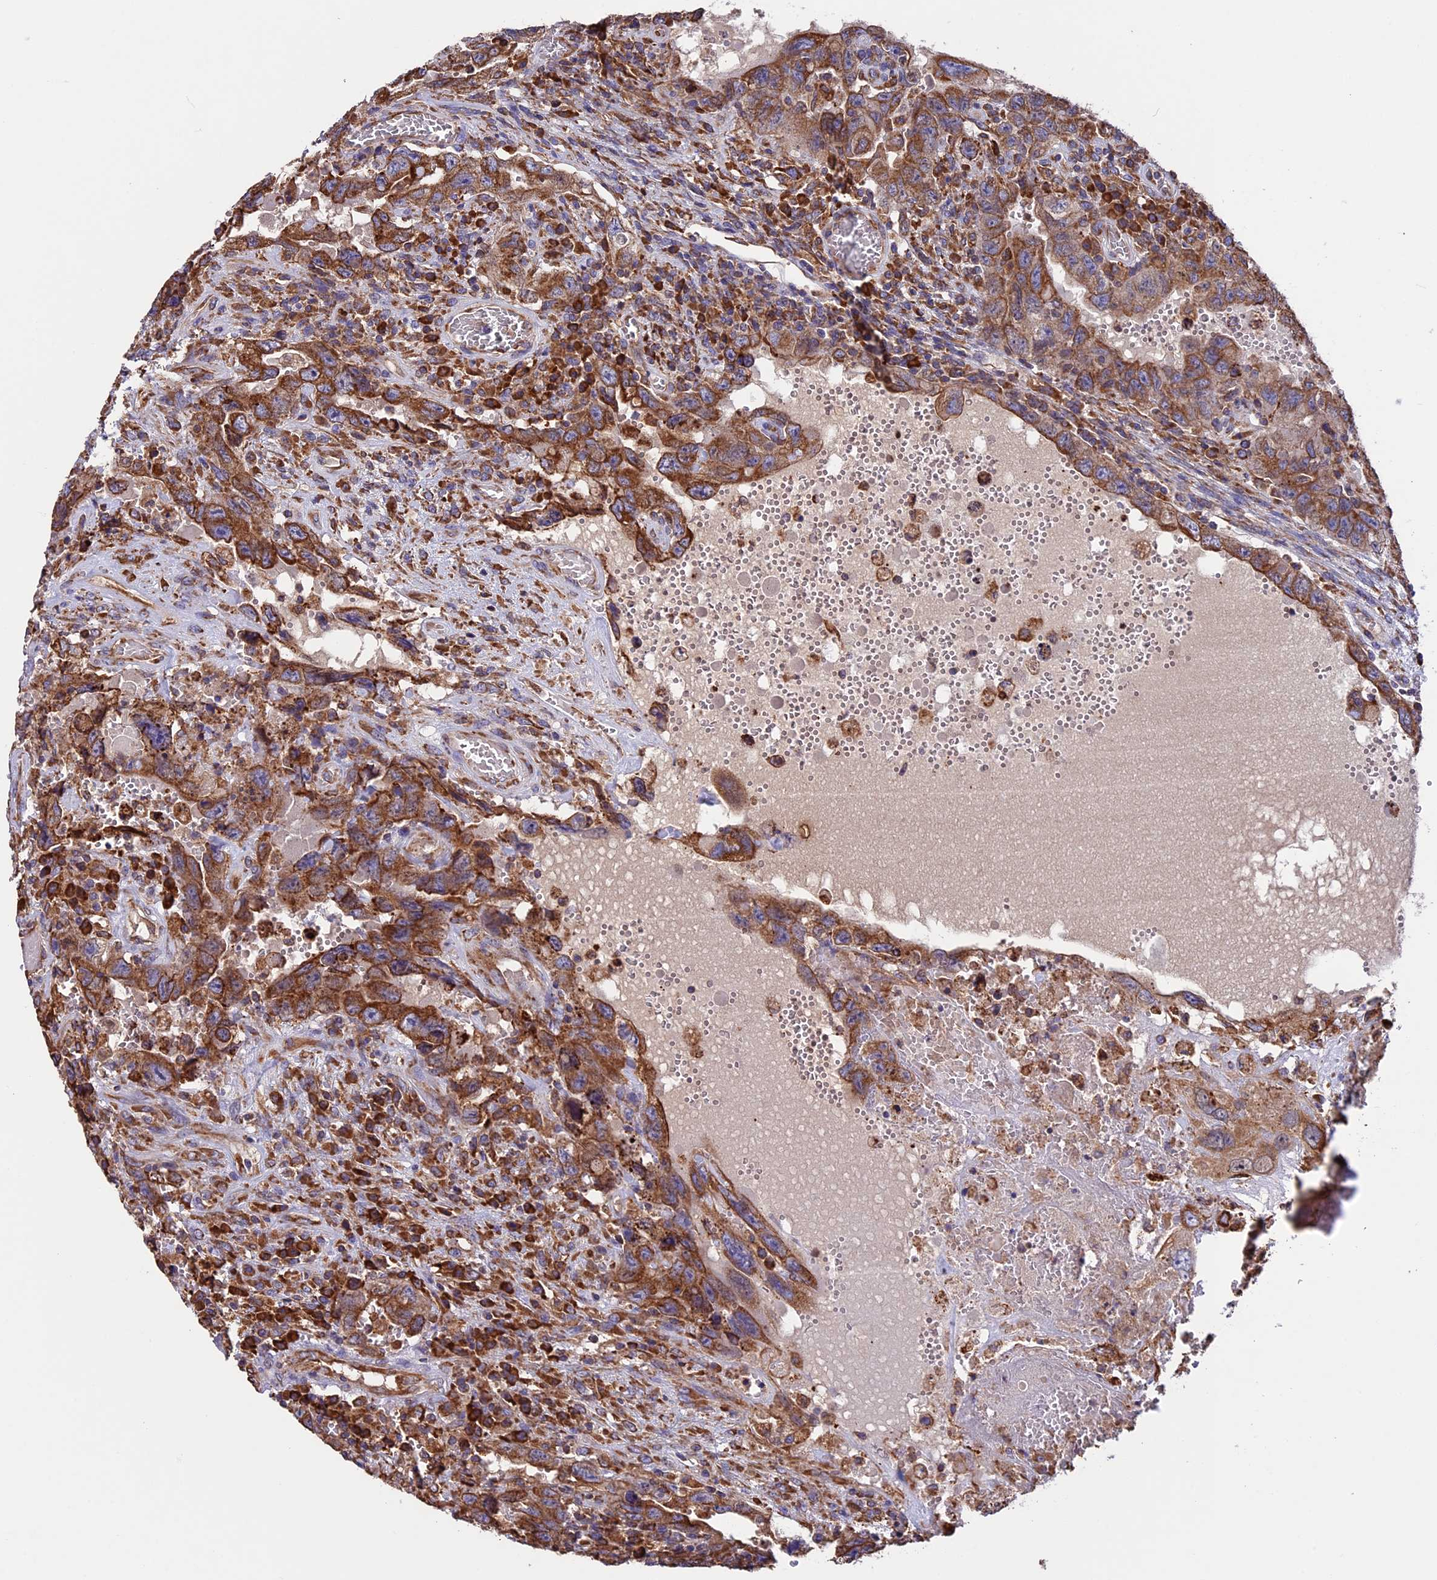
{"staining": {"intensity": "strong", "quantity": ">75%", "location": "cytoplasmic/membranous"}, "tissue": "testis cancer", "cell_type": "Tumor cells", "image_type": "cancer", "snomed": [{"axis": "morphology", "description": "Carcinoma, Embryonal, NOS"}, {"axis": "topography", "description": "Testis"}], "caption": "Approximately >75% of tumor cells in testis cancer show strong cytoplasmic/membranous protein positivity as visualized by brown immunohistochemical staining.", "gene": "BTBD3", "patient": {"sex": "male", "age": 26}}